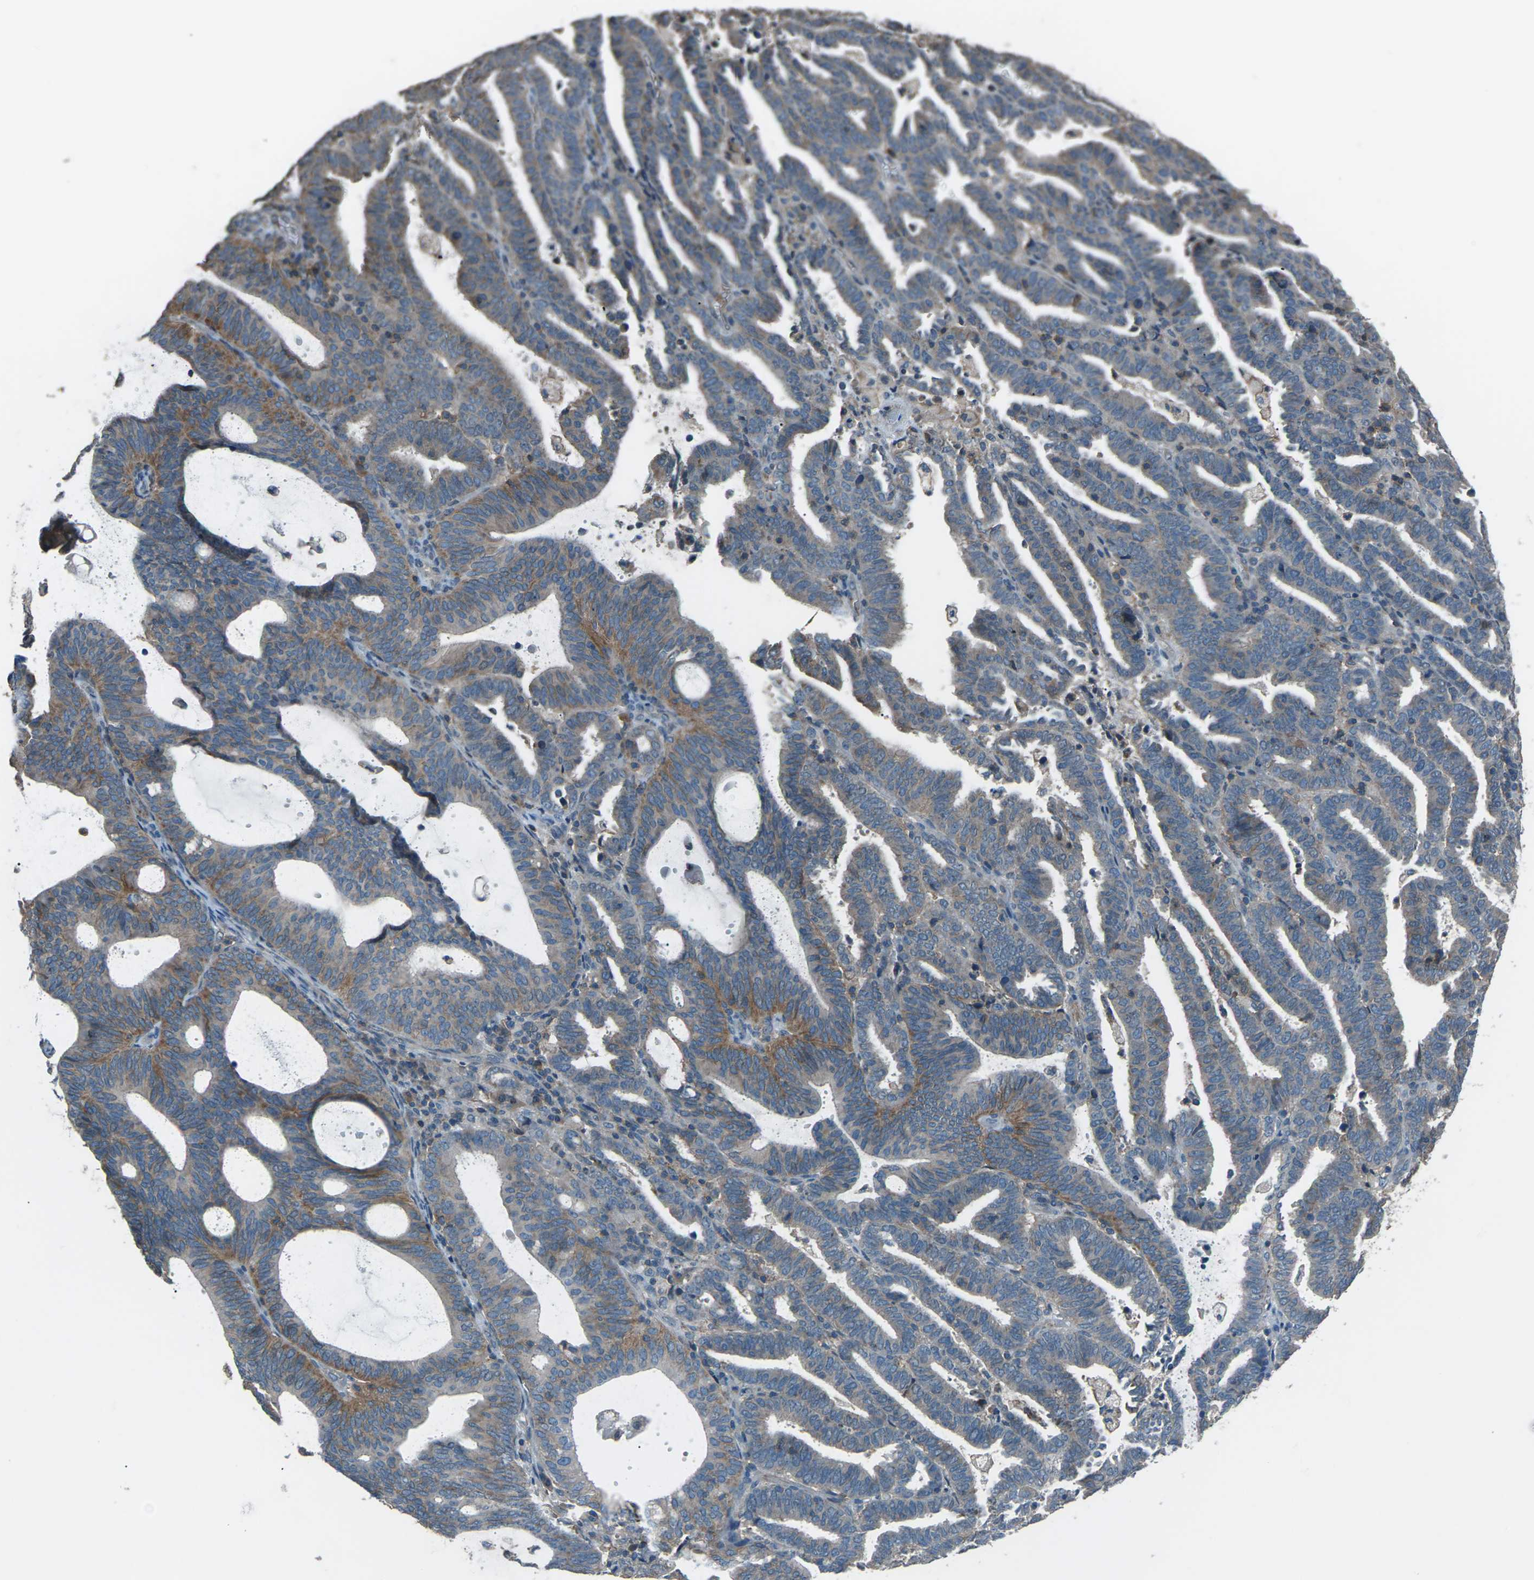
{"staining": {"intensity": "weak", "quantity": ">75%", "location": "cytoplasmic/membranous"}, "tissue": "endometrial cancer", "cell_type": "Tumor cells", "image_type": "cancer", "snomed": [{"axis": "morphology", "description": "Adenocarcinoma, NOS"}, {"axis": "topography", "description": "Uterus"}], "caption": "Human endometrial cancer stained with a brown dye demonstrates weak cytoplasmic/membranous positive staining in approximately >75% of tumor cells.", "gene": "CMTM4", "patient": {"sex": "female", "age": 83}}